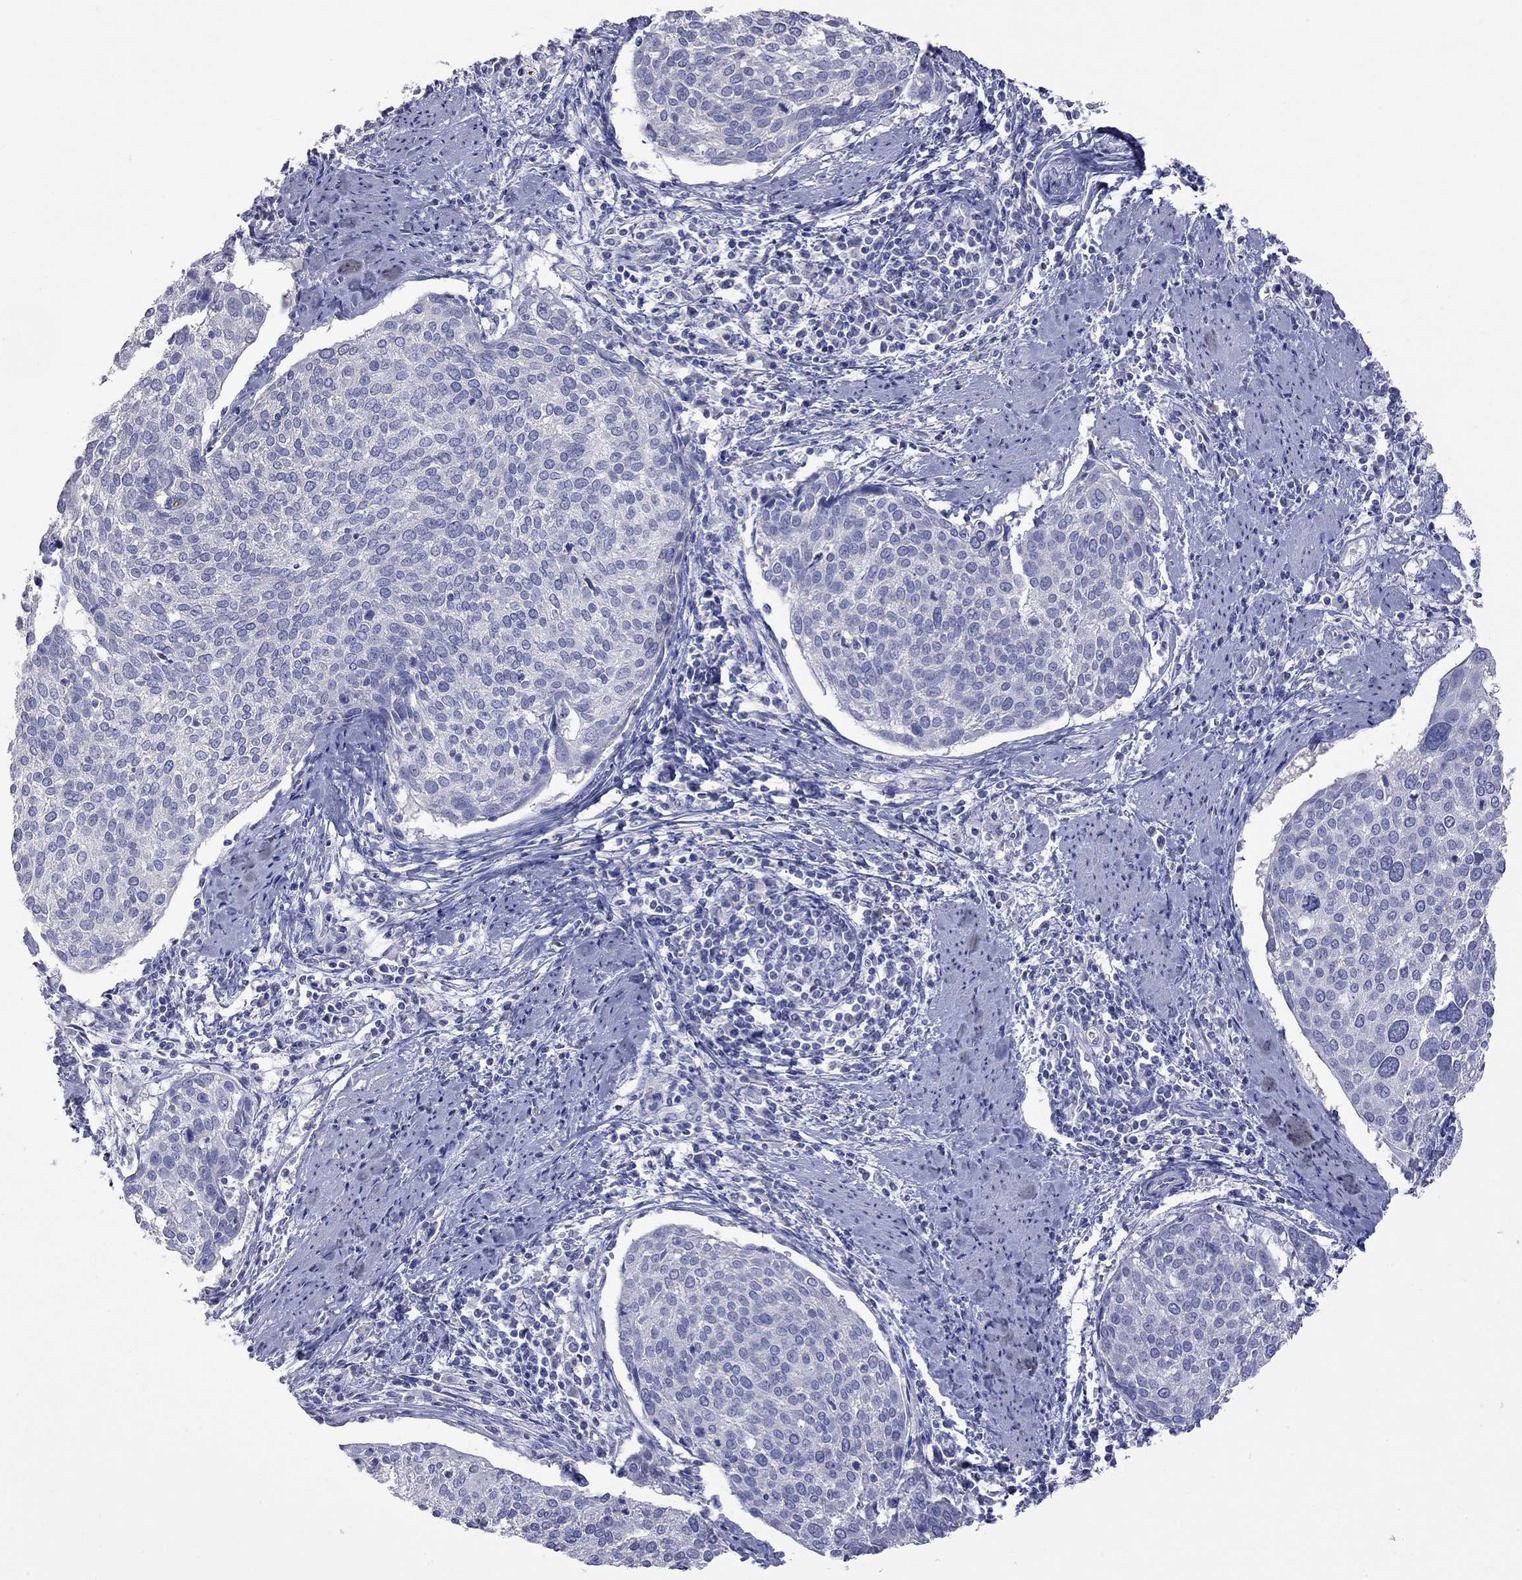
{"staining": {"intensity": "negative", "quantity": "none", "location": "none"}, "tissue": "cervical cancer", "cell_type": "Tumor cells", "image_type": "cancer", "snomed": [{"axis": "morphology", "description": "Squamous cell carcinoma, NOS"}, {"axis": "topography", "description": "Cervix"}], "caption": "High power microscopy image of an immunohistochemistry photomicrograph of cervical cancer (squamous cell carcinoma), revealing no significant expression in tumor cells. (DAB (3,3'-diaminobenzidine) immunohistochemistry (IHC), high magnification).", "gene": "KCND2", "patient": {"sex": "female", "age": 39}}